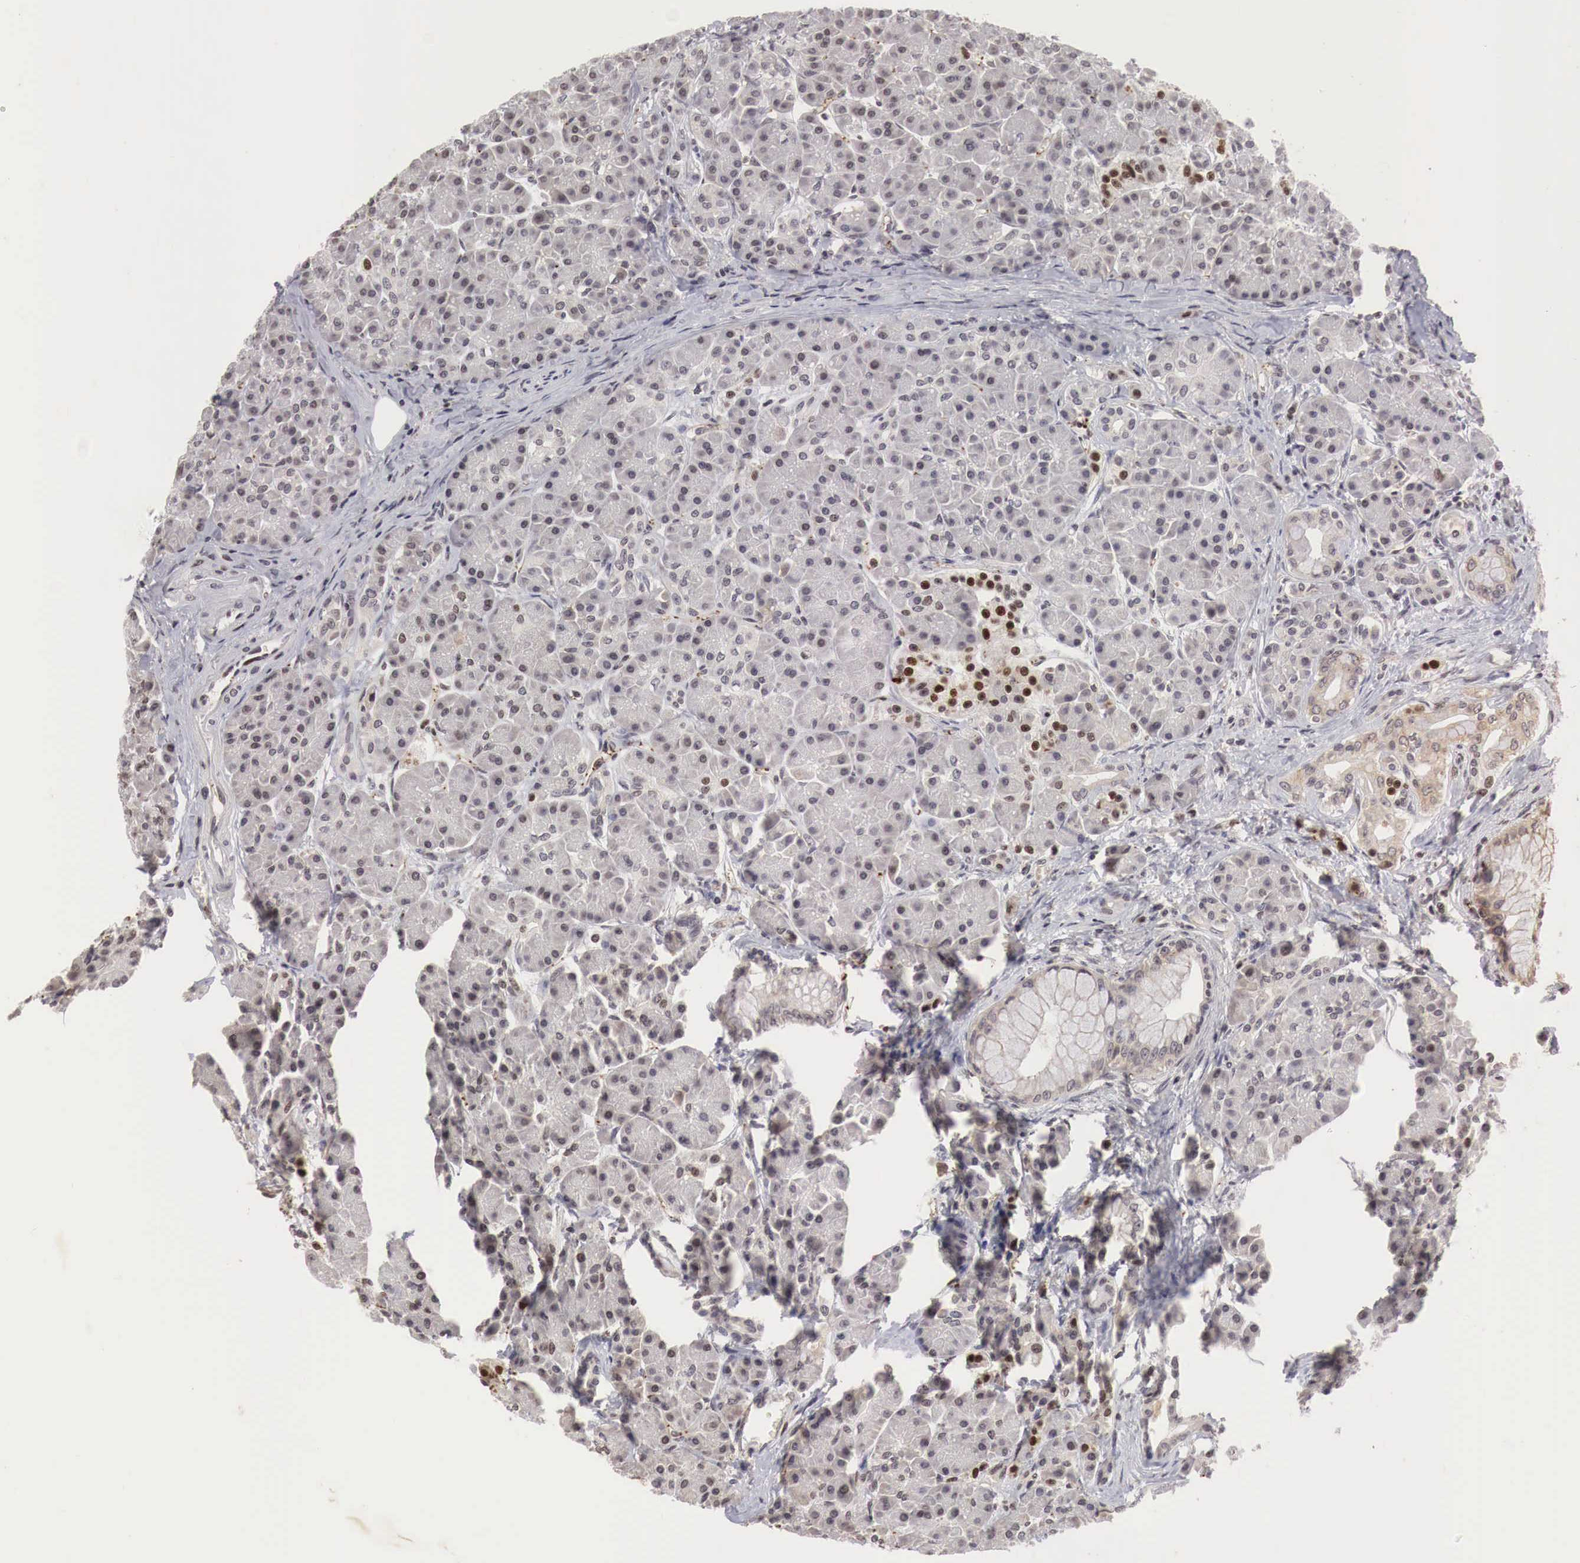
{"staining": {"intensity": "negative", "quantity": "none", "location": "none"}, "tissue": "pancreas", "cell_type": "Exocrine glandular cells", "image_type": "normal", "snomed": [{"axis": "morphology", "description": "Normal tissue, NOS"}, {"axis": "topography", "description": "Pancreas"}], "caption": "Histopathology image shows no significant protein positivity in exocrine glandular cells of unremarkable pancreas. The staining was performed using DAB to visualize the protein expression in brown, while the nuclei were stained in blue with hematoxylin (Magnification: 20x).", "gene": "DACH2", "patient": {"sex": "male", "age": 73}}